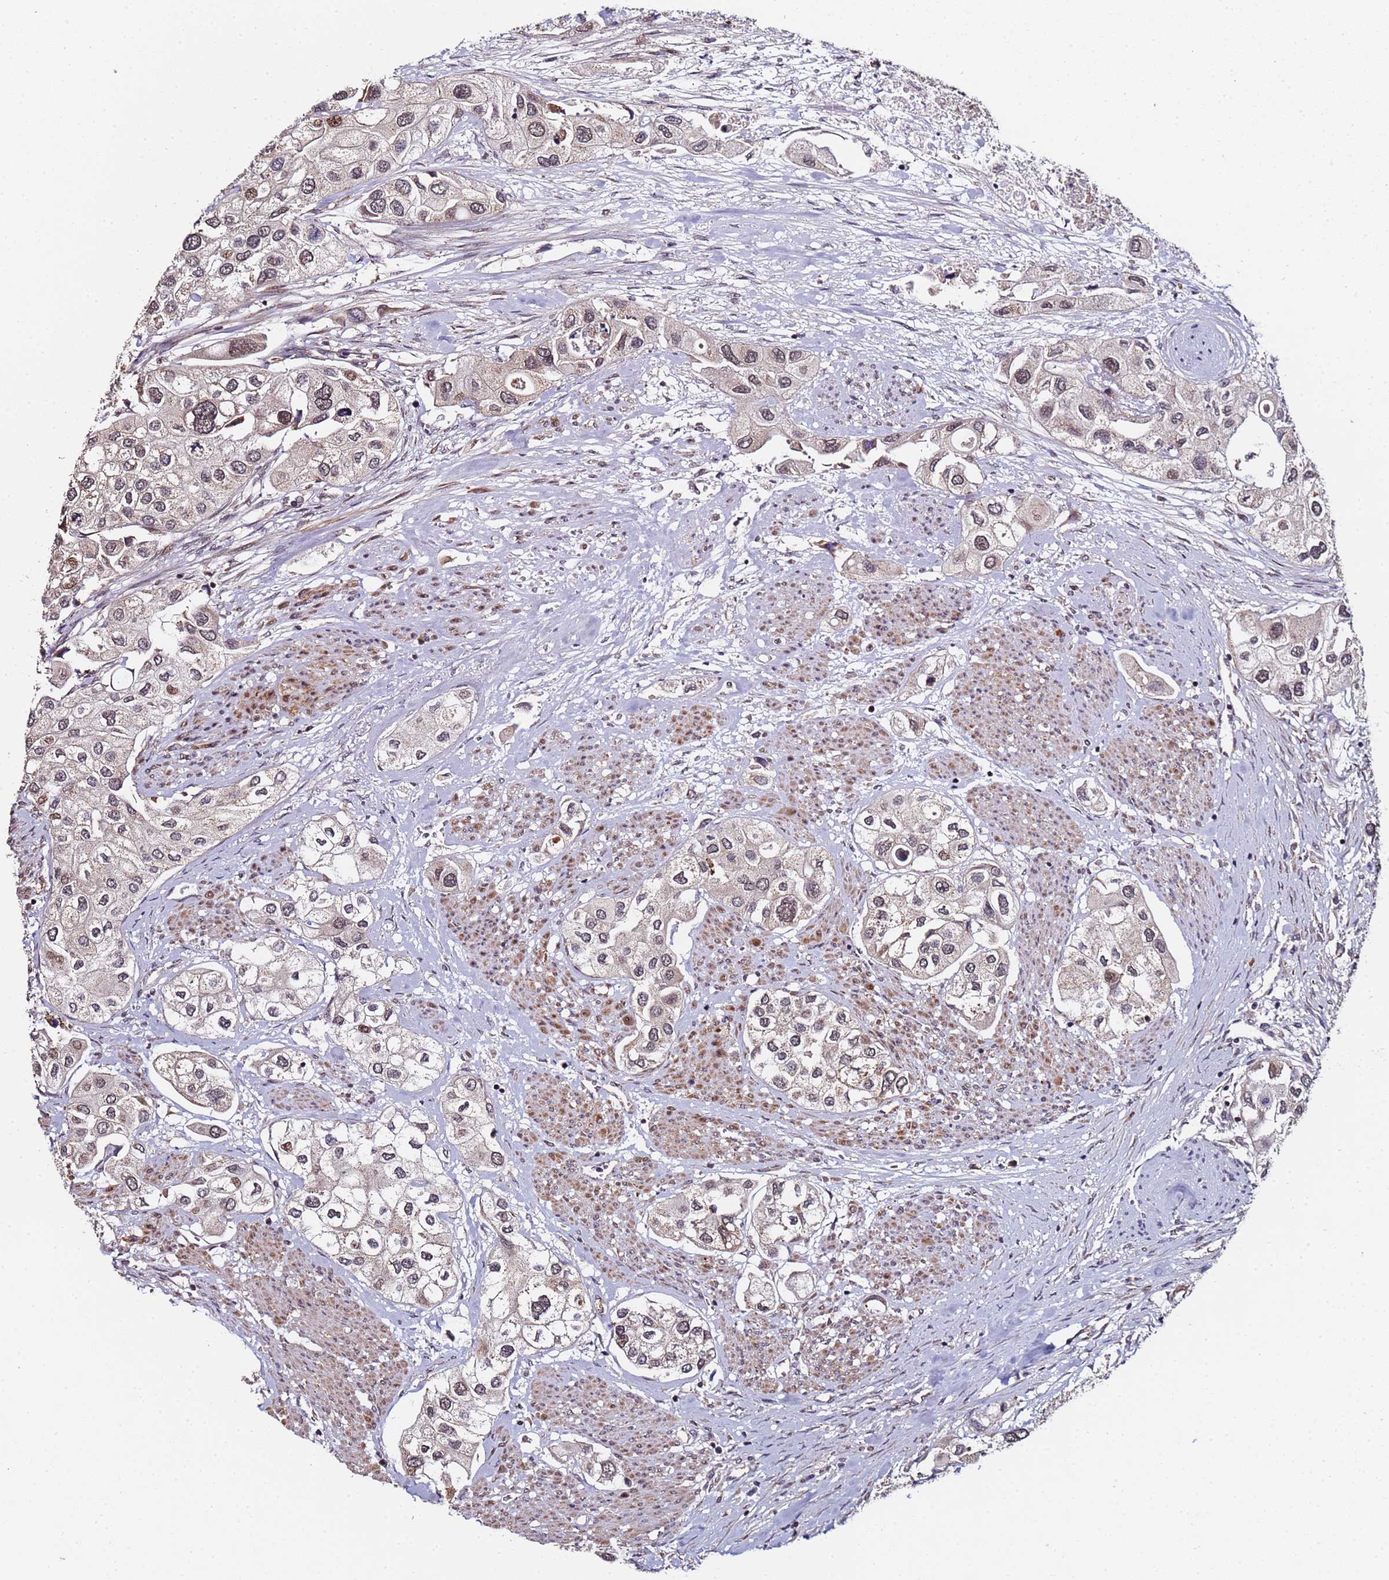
{"staining": {"intensity": "weak", "quantity": "<25%", "location": "cytoplasmic/membranous,nuclear"}, "tissue": "urothelial cancer", "cell_type": "Tumor cells", "image_type": "cancer", "snomed": [{"axis": "morphology", "description": "Urothelial carcinoma, High grade"}, {"axis": "topography", "description": "Urinary bladder"}], "caption": "This histopathology image is of urothelial cancer stained with immunohistochemistry to label a protein in brown with the nuclei are counter-stained blue. There is no expression in tumor cells.", "gene": "PPM1H", "patient": {"sex": "male", "age": 64}}